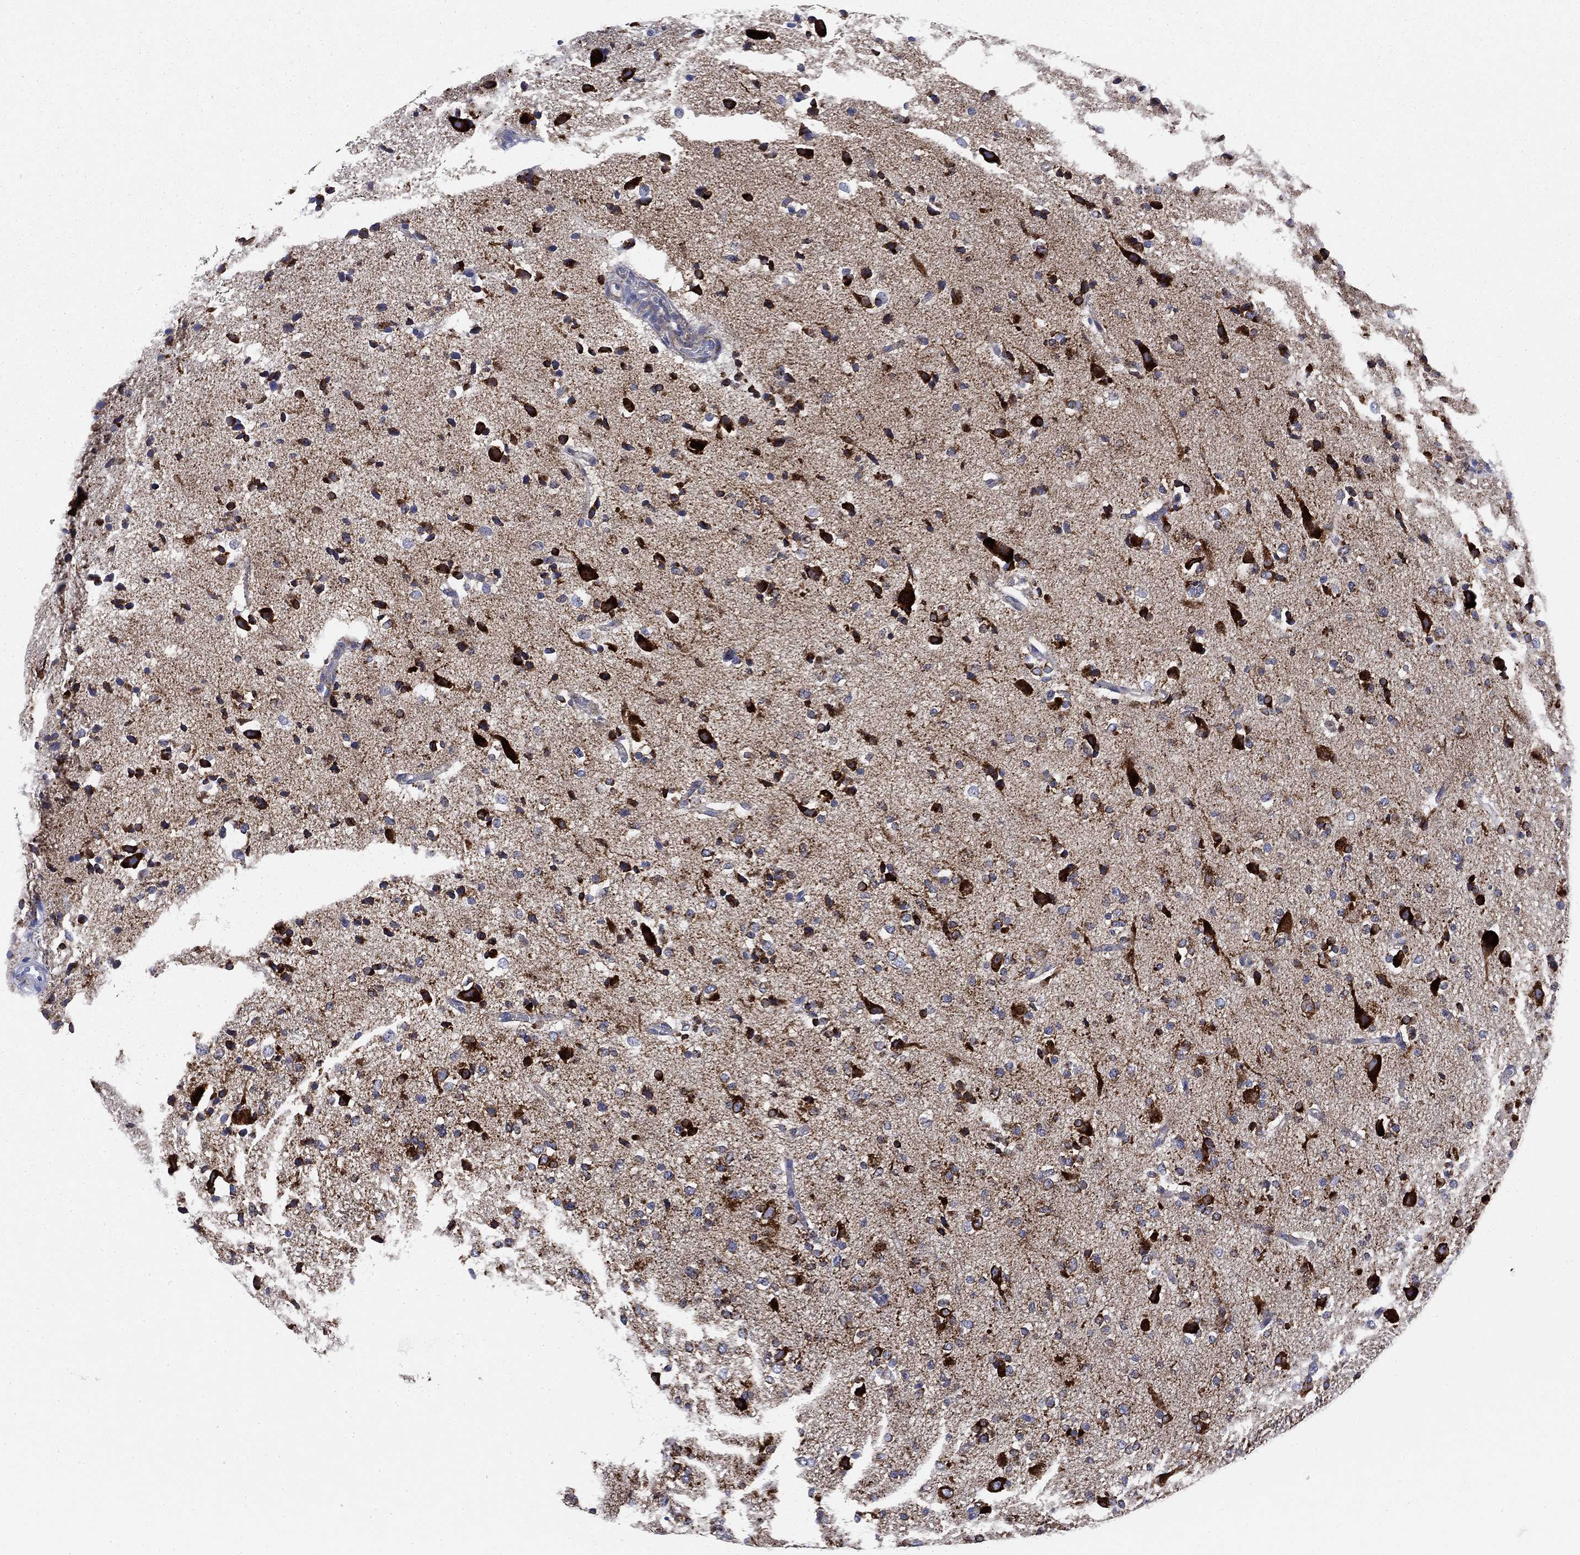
{"staining": {"intensity": "strong", "quantity": "25%-75%", "location": "cytoplasmic/membranous"}, "tissue": "glioma", "cell_type": "Tumor cells", "image_type": "cancer", "snomed": [{"axis": "morphology", "description": "Glioma, malignant, Low grade"}, {"axis": "topography", "description": "Brain"}], "caption": "A histopathology image of malignant glioma (low-grade) stained for a protein shows strong cytoplasmic/membranous brown staining in tumor cells.", "gene": "NACAD", "patient": {"sex": "male", "age": 41}}